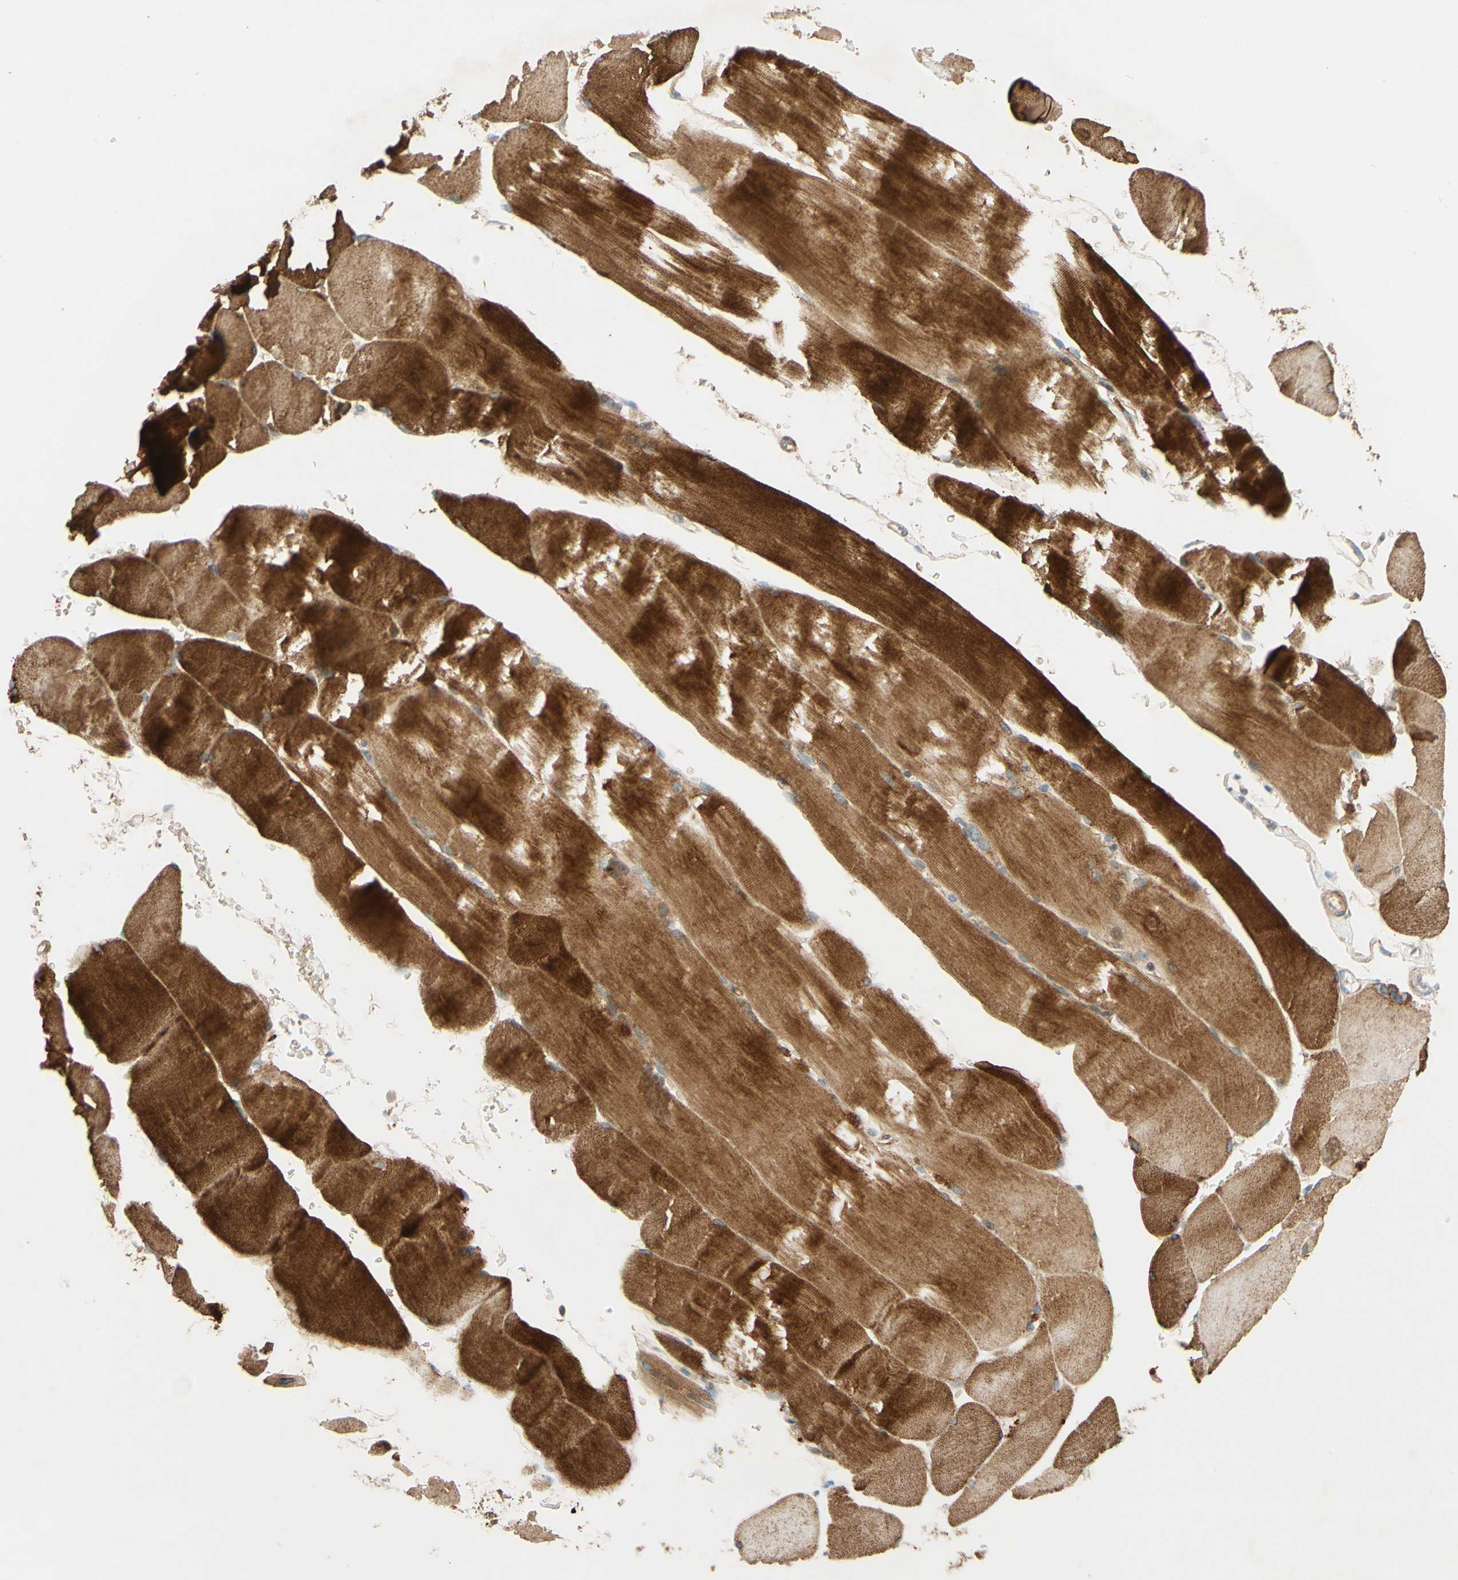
{"staining": {"intensity": "strong", "quantity": ">75%", "location": "cytoplasmic/membranous"}, "tissue": "skeletal muscle", "cell_type": "Myocytes", "image_type": "normal", "snomed": [{"axis": "morphology", "description": "Normal tissue, NOS"}, {"axis": "topography", "description": "Skin"}, {"axis": "topography", "description": "Skeletal muscle"}], "caption": "A high amount of strong cytoplasmic/membranous expression is present in approximately >75% of myocytes in unremarkable skeletal muscle.", "gene": "ADAM17", "patient": {"sex": "male", "age": 83}}